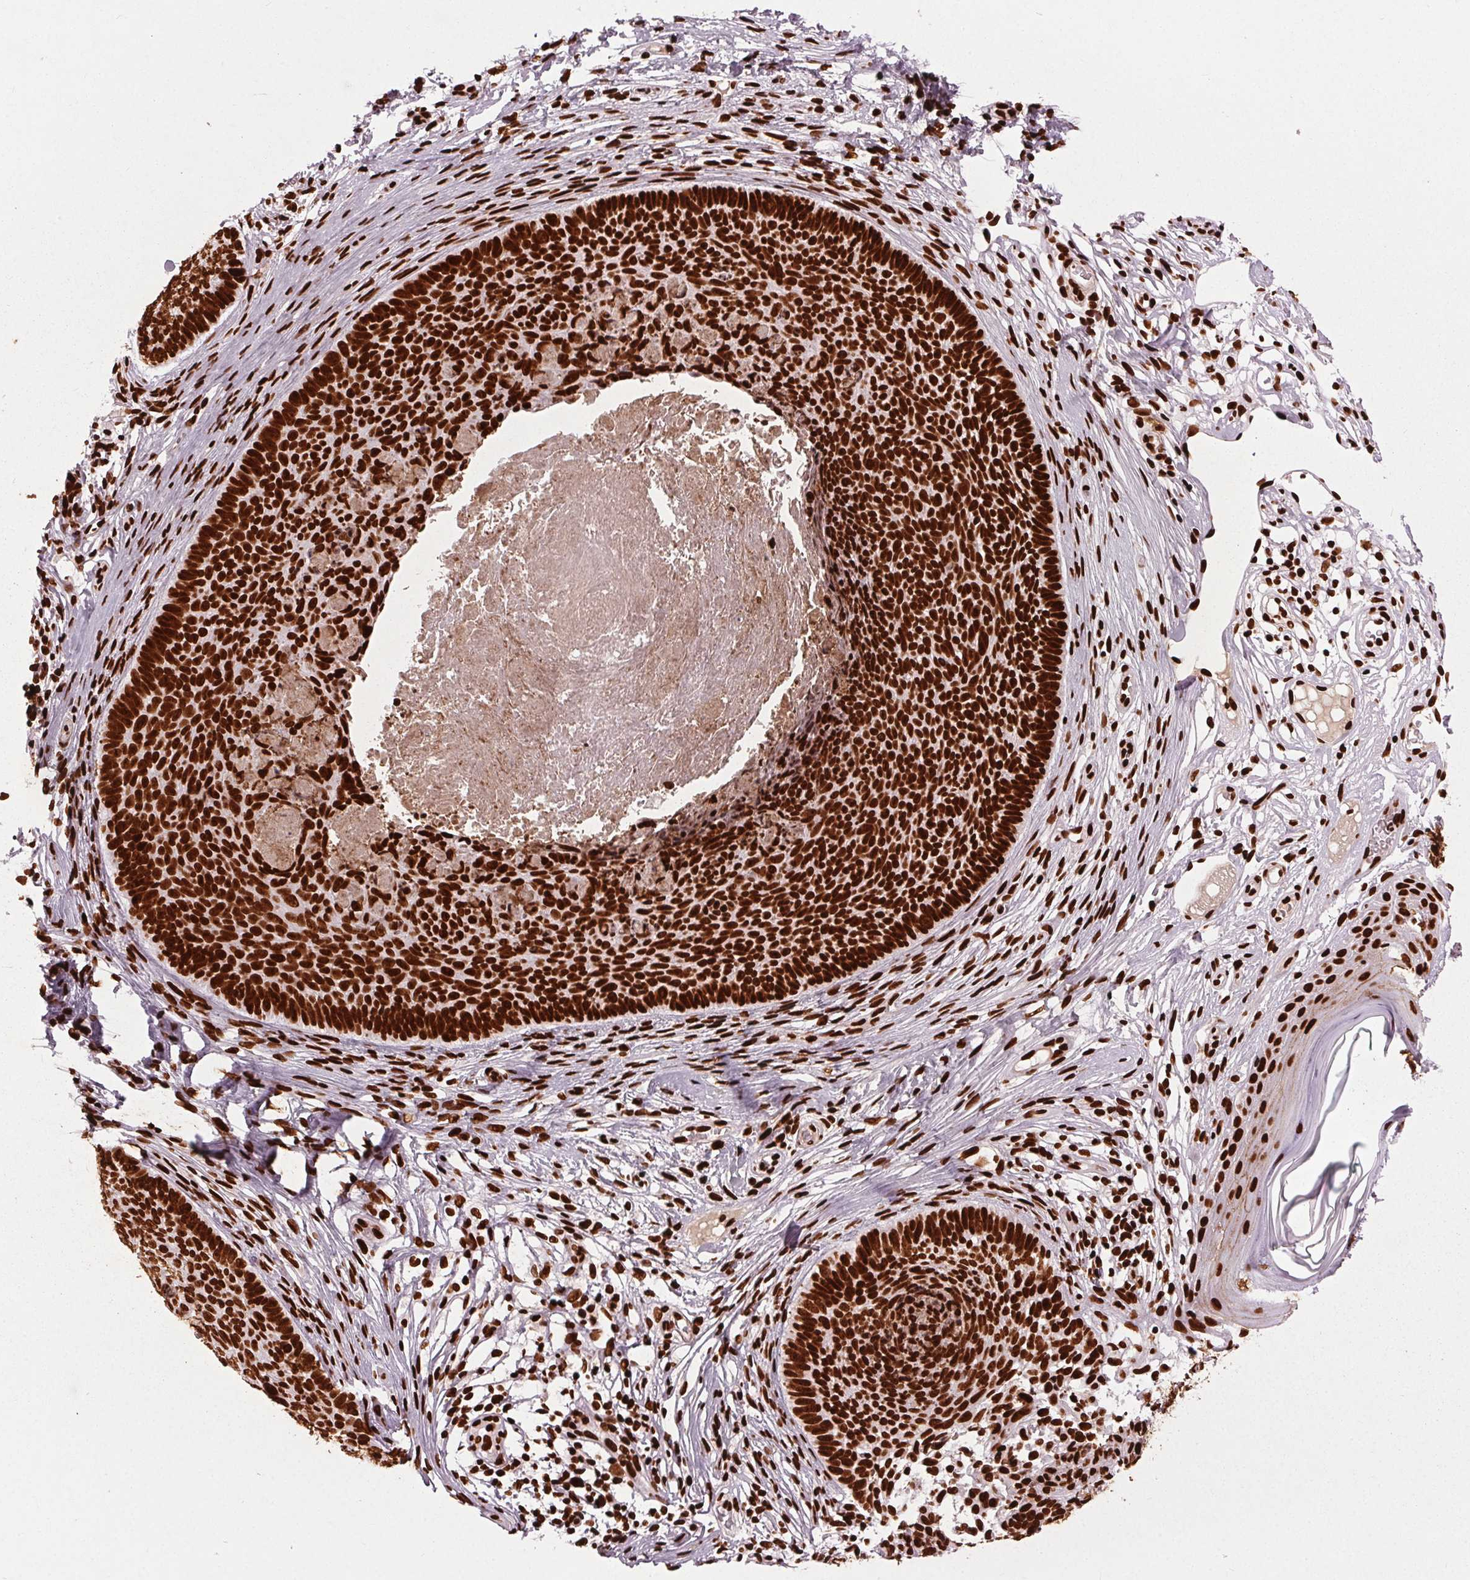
{"staining": {"intensity": "strong", "quantity": ">75%", "location": "nuclear"}, "tissue": "skin cancer", "cell_type": "Tumor cells", "image_type": "cancer", "snomed": [{"axis": "morphology", "description": "Basal cell carcinoma"}, {"axis": "topography", "description": "Skin"}], "caption": "Immunohistochemistry (IHC) micrograph of neoplastic tissue: skin basal cell carcinoma stained using IHC displays high levels of strong protein expression localized specifically in the nuclear of tumor cells, appearing as a nuclear brown color.", "gene": "BRD4", "patient": {"sex": "male", "age": 85}}